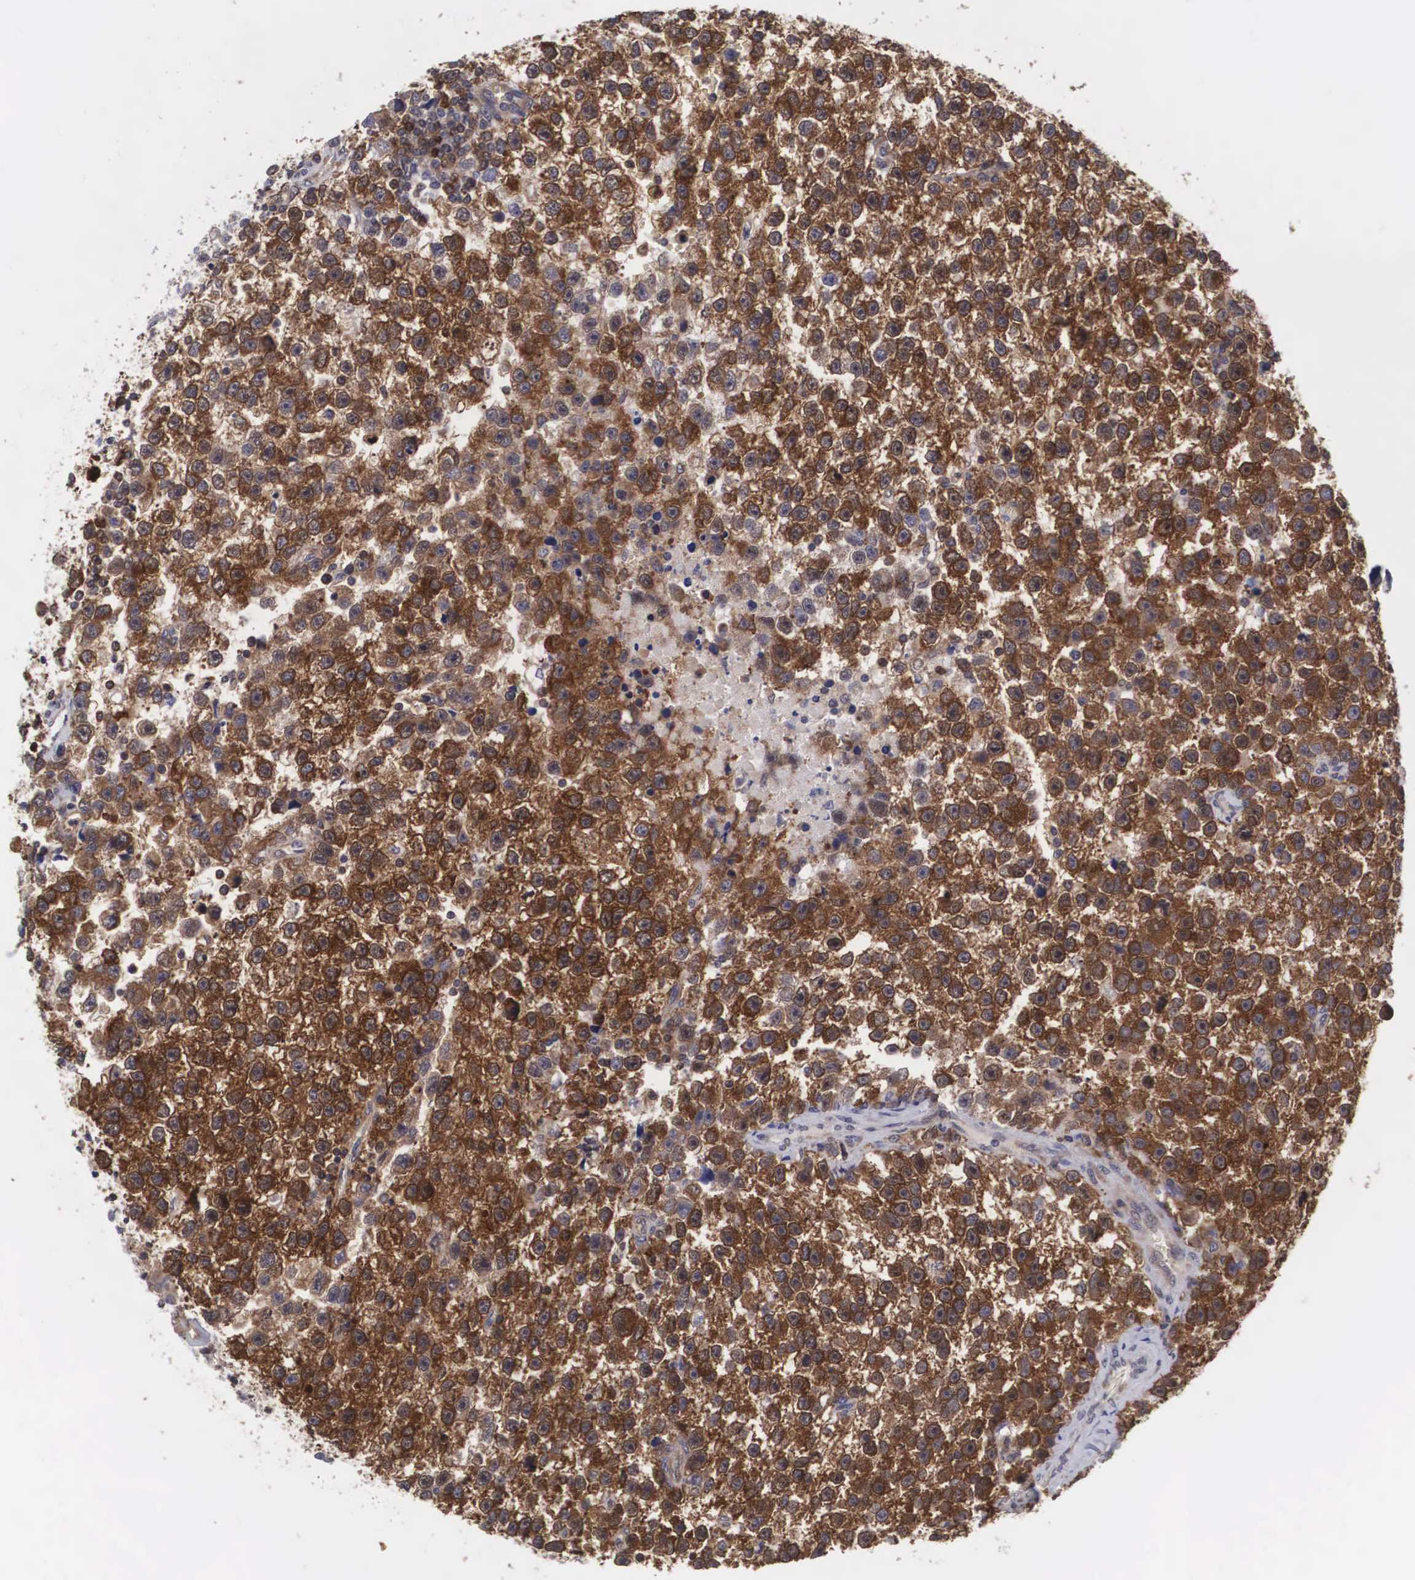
{"staining": {"intensity": "strong", "quantity": ">75%", "location": "cytoplasmic/membranous,nuclear"}, "tissue": "testis cancer", "cell_type": "Tumor cells", "image_type": "cancer", "snomed": [{"axis": "morphology", "description": "Seminoma, NOS"}, {"axis": "topography", "description": "Testis"}], "caption": "Tumor cells reveal high levels of strong cytoplasmic/membranous and nuclear positivity in about >75% of cells in human seminoma (testis). The staining is performed using DAB brown chromogen to label protein expression. The nuclei are counter-stained blue using hematoxylin.", "gene": "ADSL", "patient": {"sex": "male", "age": 33}}